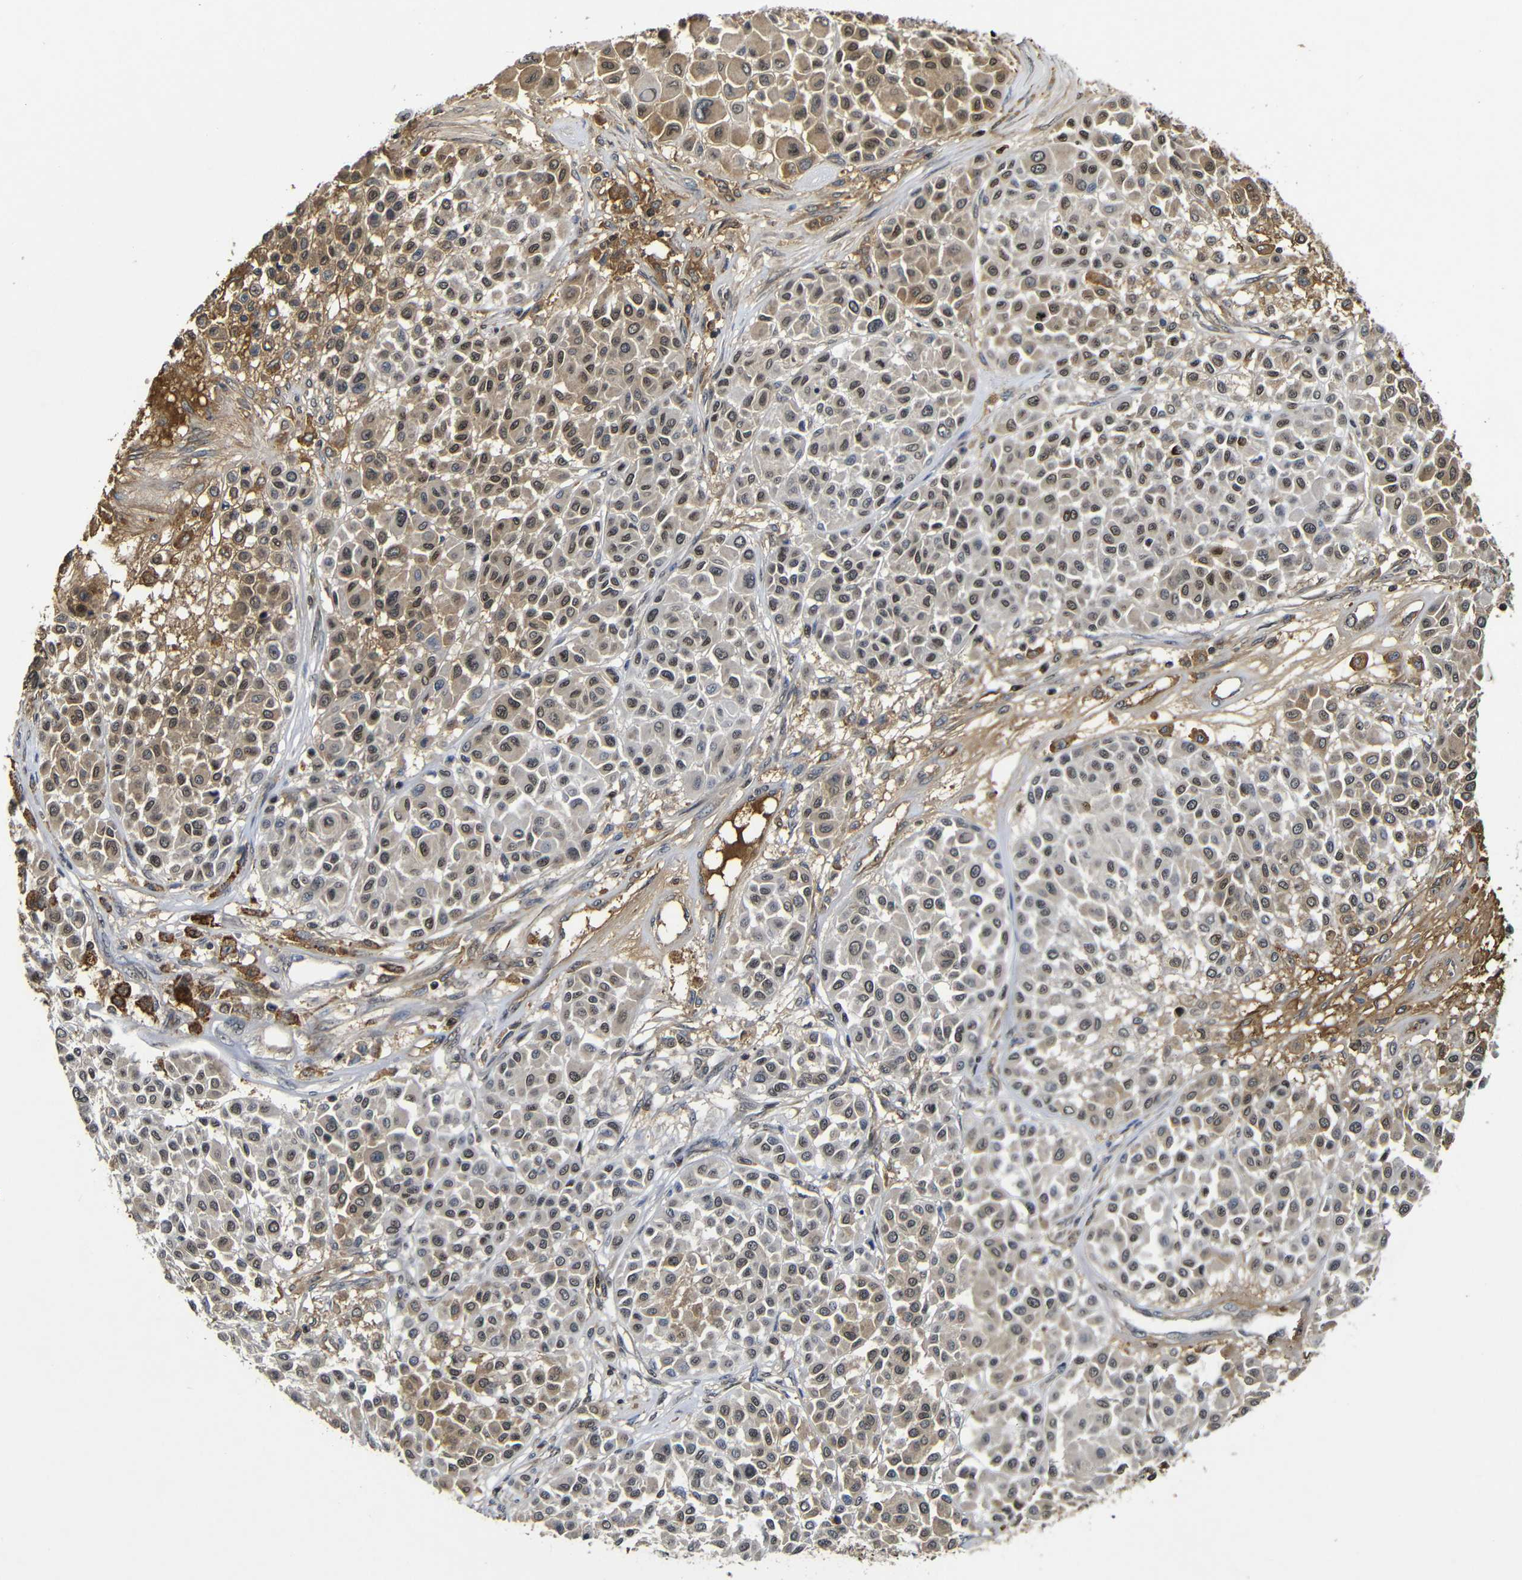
{"staining": {"intensity": "moderate", "quantity": "<25%", "location": "cytoplasmic/membranous,nuclear"}, "tissue": "melanoma", "cell_type": "Tumor cells", "image_type": "cancer", "snomed": [{"axis": "morphology", "description": "Malignant melanoma, Metastatic site"}, {"axis": "topography", "description": "Soft tissue"}], "caption": "Tumor cells display moderate cytoplasmic/membranous and nuclear staining in about <25% of cells in melanoma.", "gene": "MYC", "patient": {"sex": "male", "age": 41}}